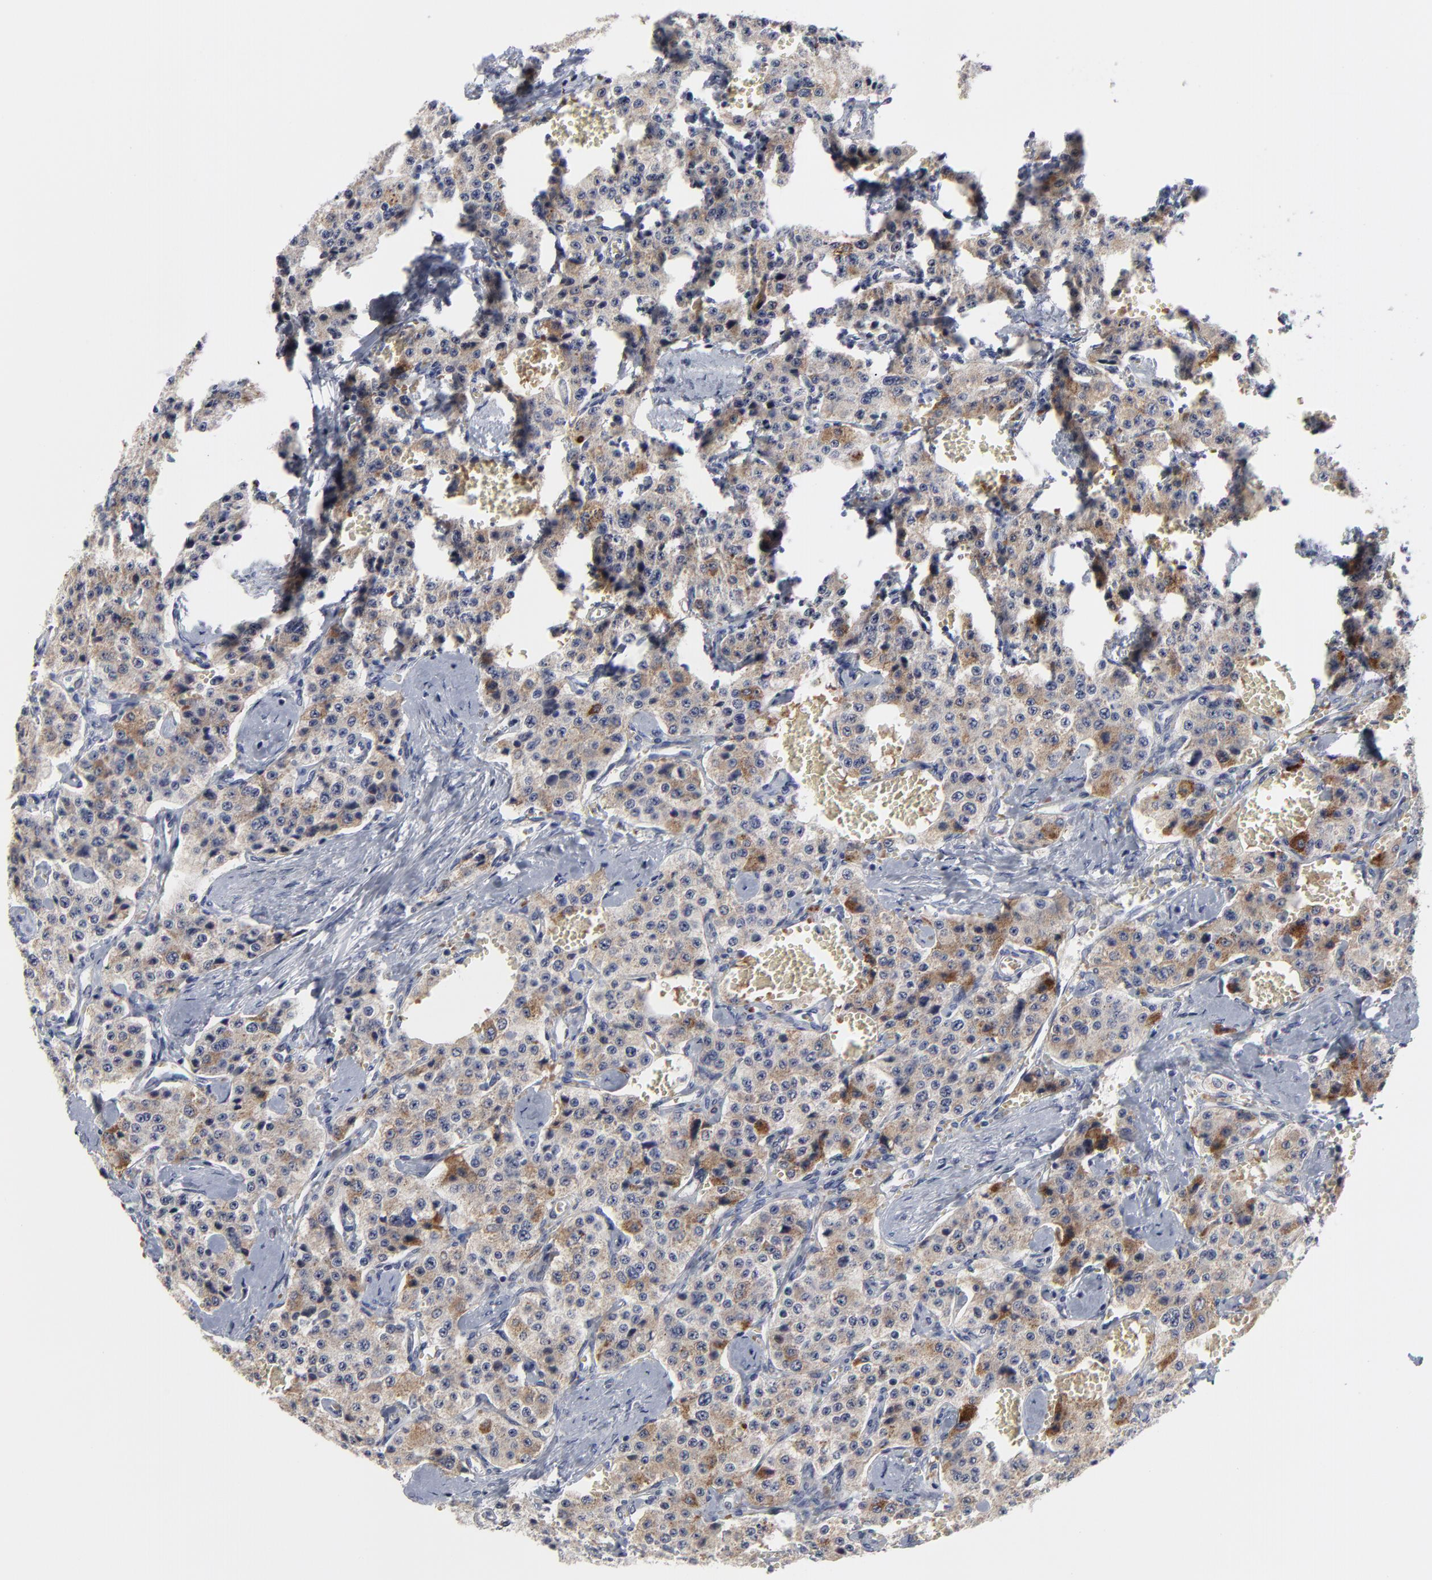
{"staining": {"intensity": "moderate", "quantity": "25%-75%", "location": "cytoplasmic/membranous"}, "tissue": "carcinoid", "cell_type": "Tumor cells", "image_type": "cancer", "snomed": [{"axis": "morphology", "description": "Carcinoid, malignant, NOS"}, {"axis": "topography", "description": "Small intestine"}], "caption": "Approximately 25%-75% of tumor cells in malignant carcinoid demonstrate moderate cytoplasmic/membranous protein staining as visualized by brown immunohistochemical staining.", "gene": "MAGEA10", "patient": {"sex": "male", "age": 52}}